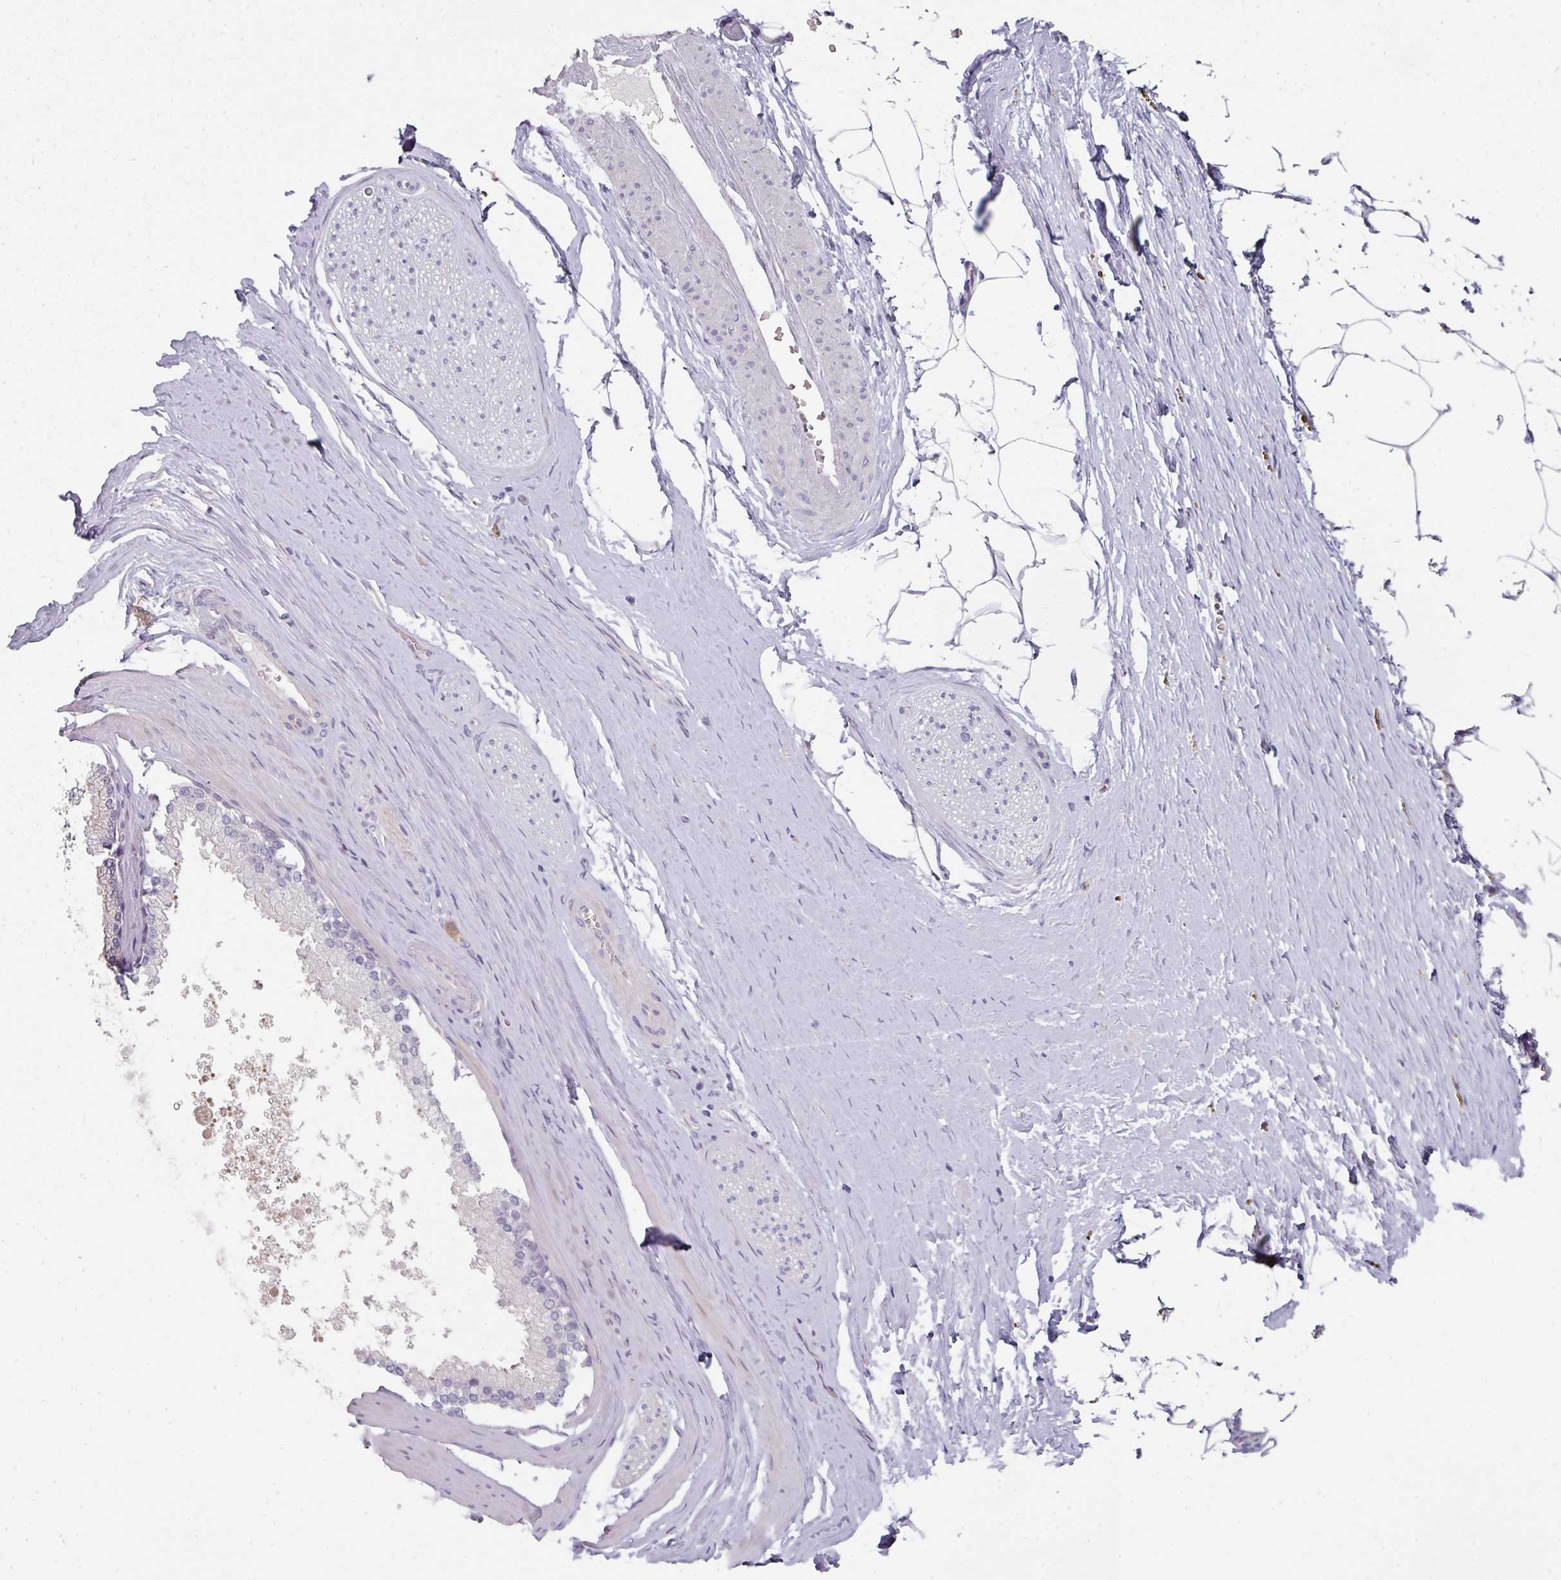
{"staining": {"intensity": "negative", "quantity": "none", "location": "none"}, "tissue": "adipose tissue", "cell_type": "Adipocytes", "image_type": "normal", "snomed": [{"axis": "morphology", "description": "Normal tissue, NOS"}, {"axis": "morphology", "description": "Adenocarcinoma, High grade"}, {"axis": "topography", "description": "Prostate"}, {"axis": "topography", "description": "Peripheral nerve tissue"}], "caption": "Unremarkable adipose tissue was stained to show a protein in brown. There is no significant expression in adipocytes.", "gene": "WSB2", "patient": {"sex": "male", "age": 68}}